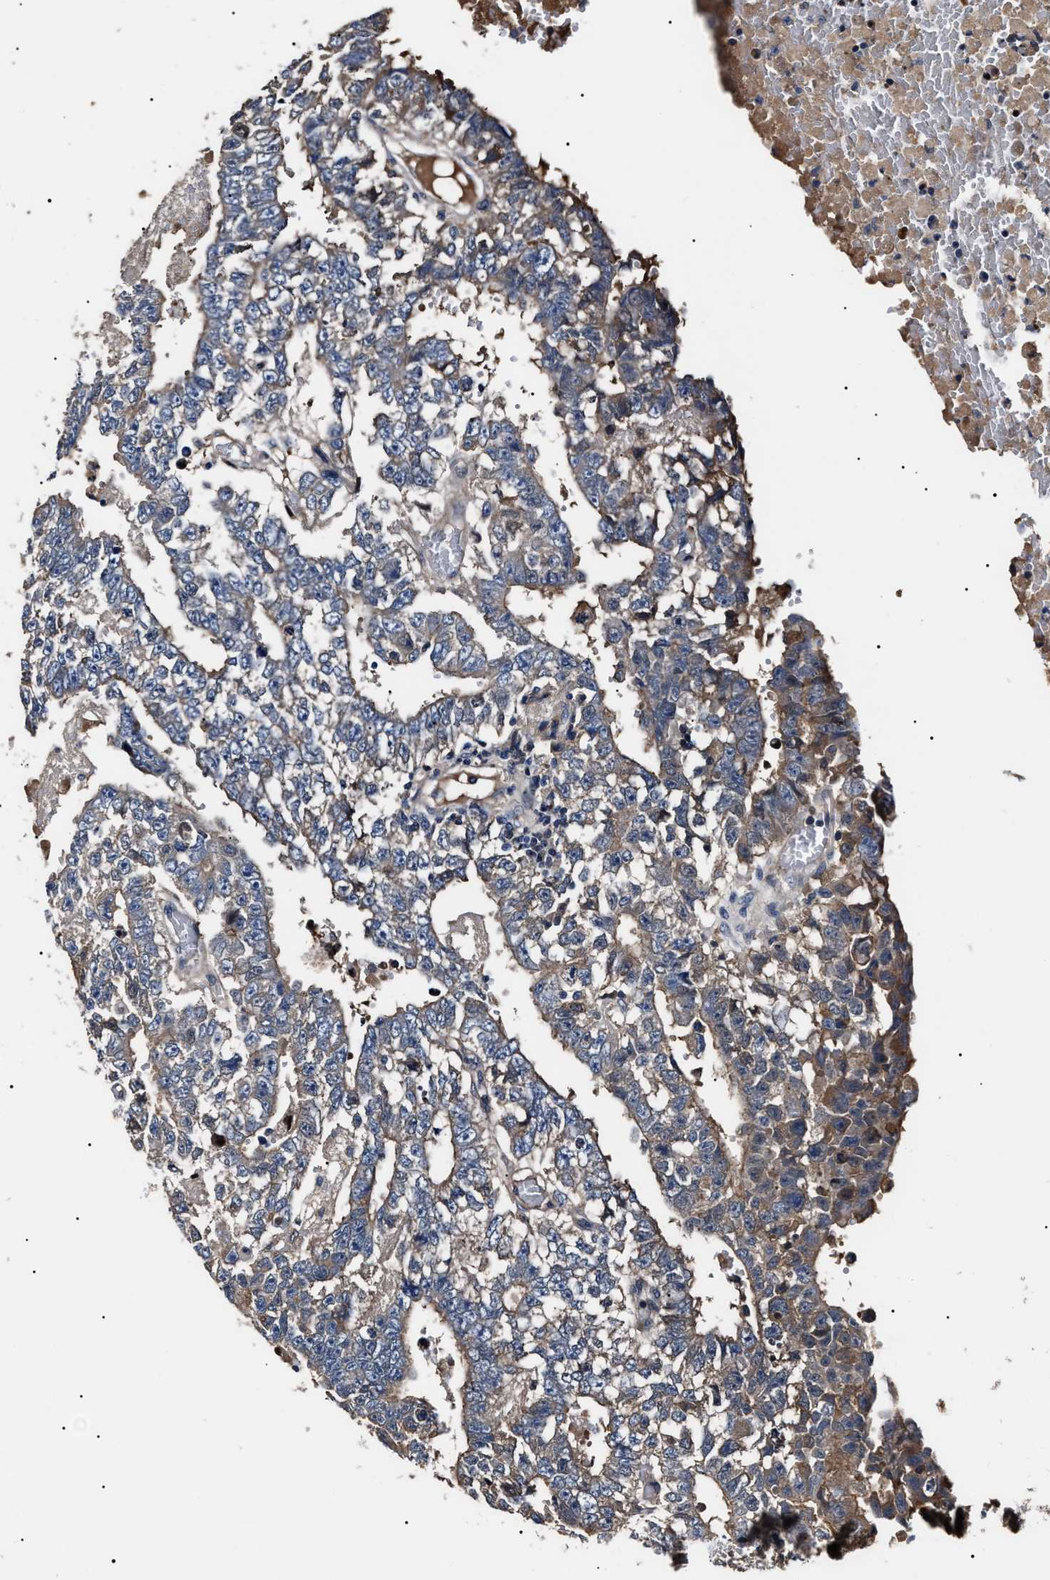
{"staining": {"intensity": "negative", "quantity": "none", "location": "none"}, "tissue": "testis cancer", "cell_type": "Tumor cells", "image_type": "cancer", "snomed": [{"axis": "morphology", "description": "Carcinoma, Embryonal, NOS"}, {"axis": "topography", "description": "Testis"}], "caption": "This image is of embryonal carcinoma (testis) stained with immunohistochemistry to label a protein in brown with the nuclei are counter-stained blue. There is no positivity in tumor cells.", "gene": "IFT81", "patient": {"sex": "male", "age": 25}}